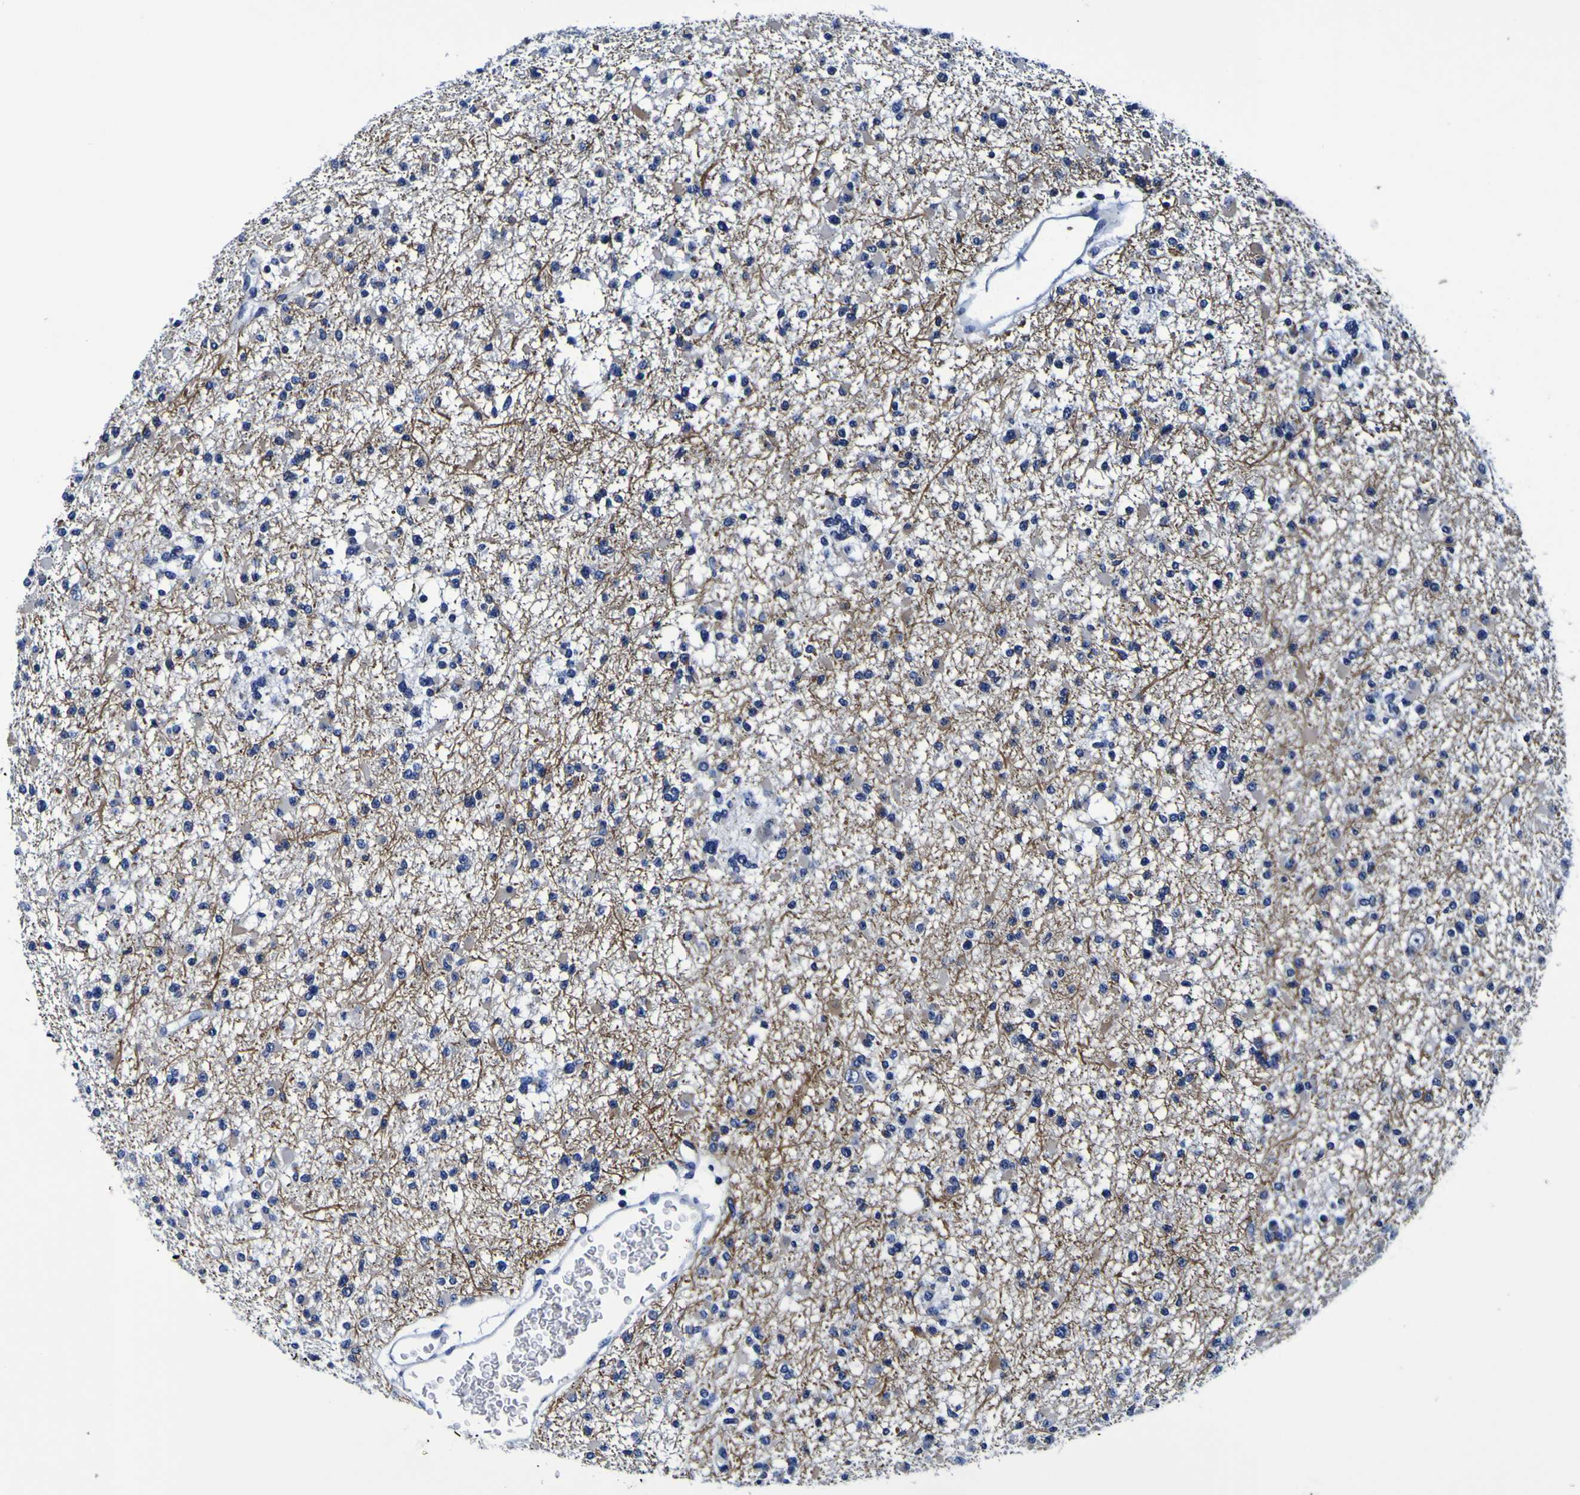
{"staining": {"intensity": "negative", "quantity": "none", "location": "none"}, "tissue": "glioma", "cell_type": "Tumor cells", "image_type": "cancer", "snomed": [{"axis": "morphology", "description": "Glioma, malignant, Low grade"}, {"axis": "topography", "description": "Brain"}], "caption": "Immunohistochemistry (IHC) image of human glioma stained for a protein (brown), which shows no staining in tumor cells.", "gene": "PDLIM4", "patient": {"sex": "female", "age": 22}}